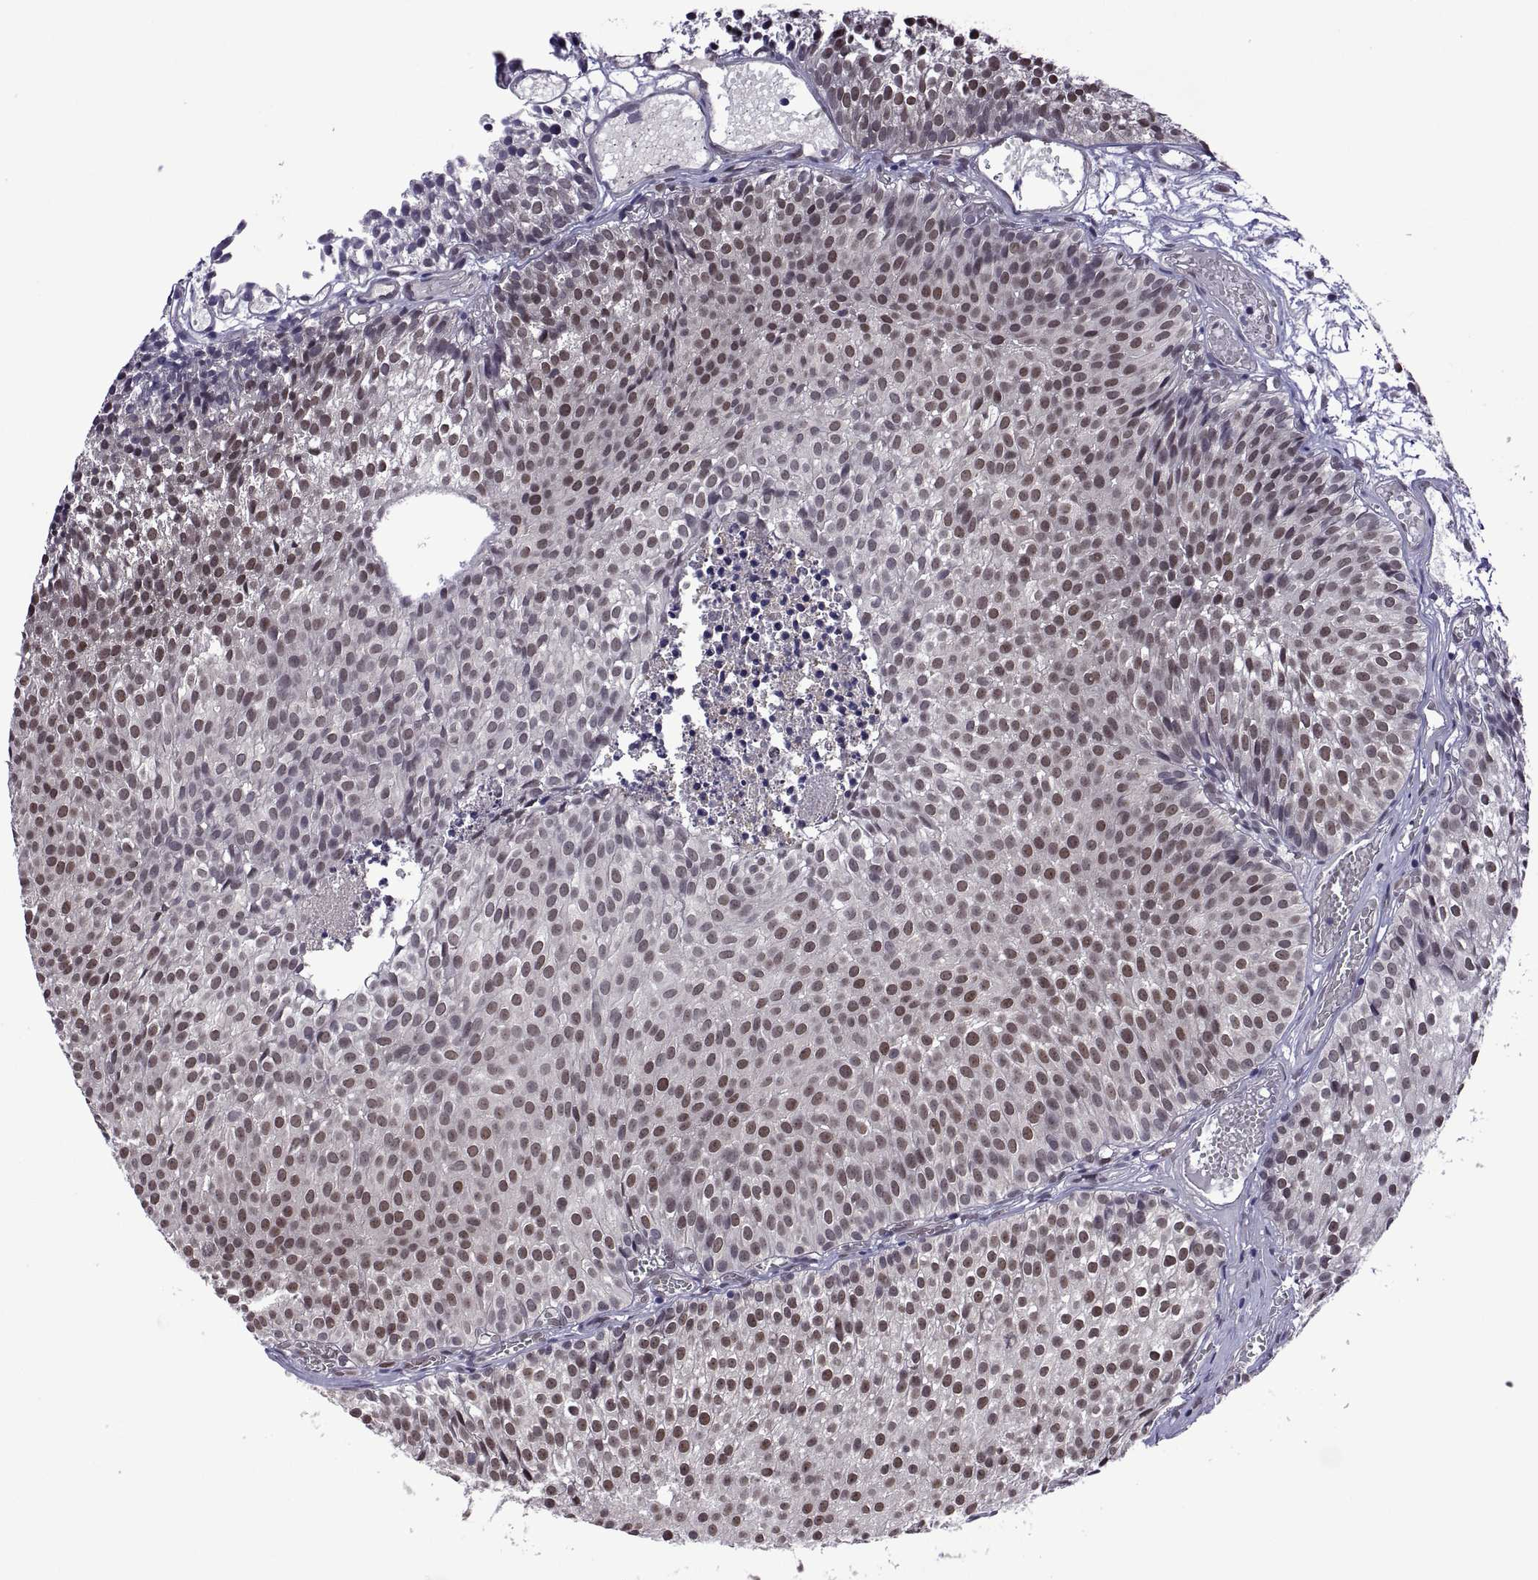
{"staining": {"intensity": "strong", "quantity": "25%-75%", "location": "nuclear"}, "tissue": "urothelial cancer", "cell_type": "Tumor cells", "image_type": "cancer", "snomed": [{"axis": "morphology", "description": "Urothelial carcinoma, Low grade"}, {"axis": "topography", "description": "Urinary bladder"}], "caption": "An image of urothelial carcinoma (low-grade) stained for a protein displays strong nuclear brown staining in tumor cells.", "gene": "NR4A1", "patient": {"sex": "male", "age": 63}}